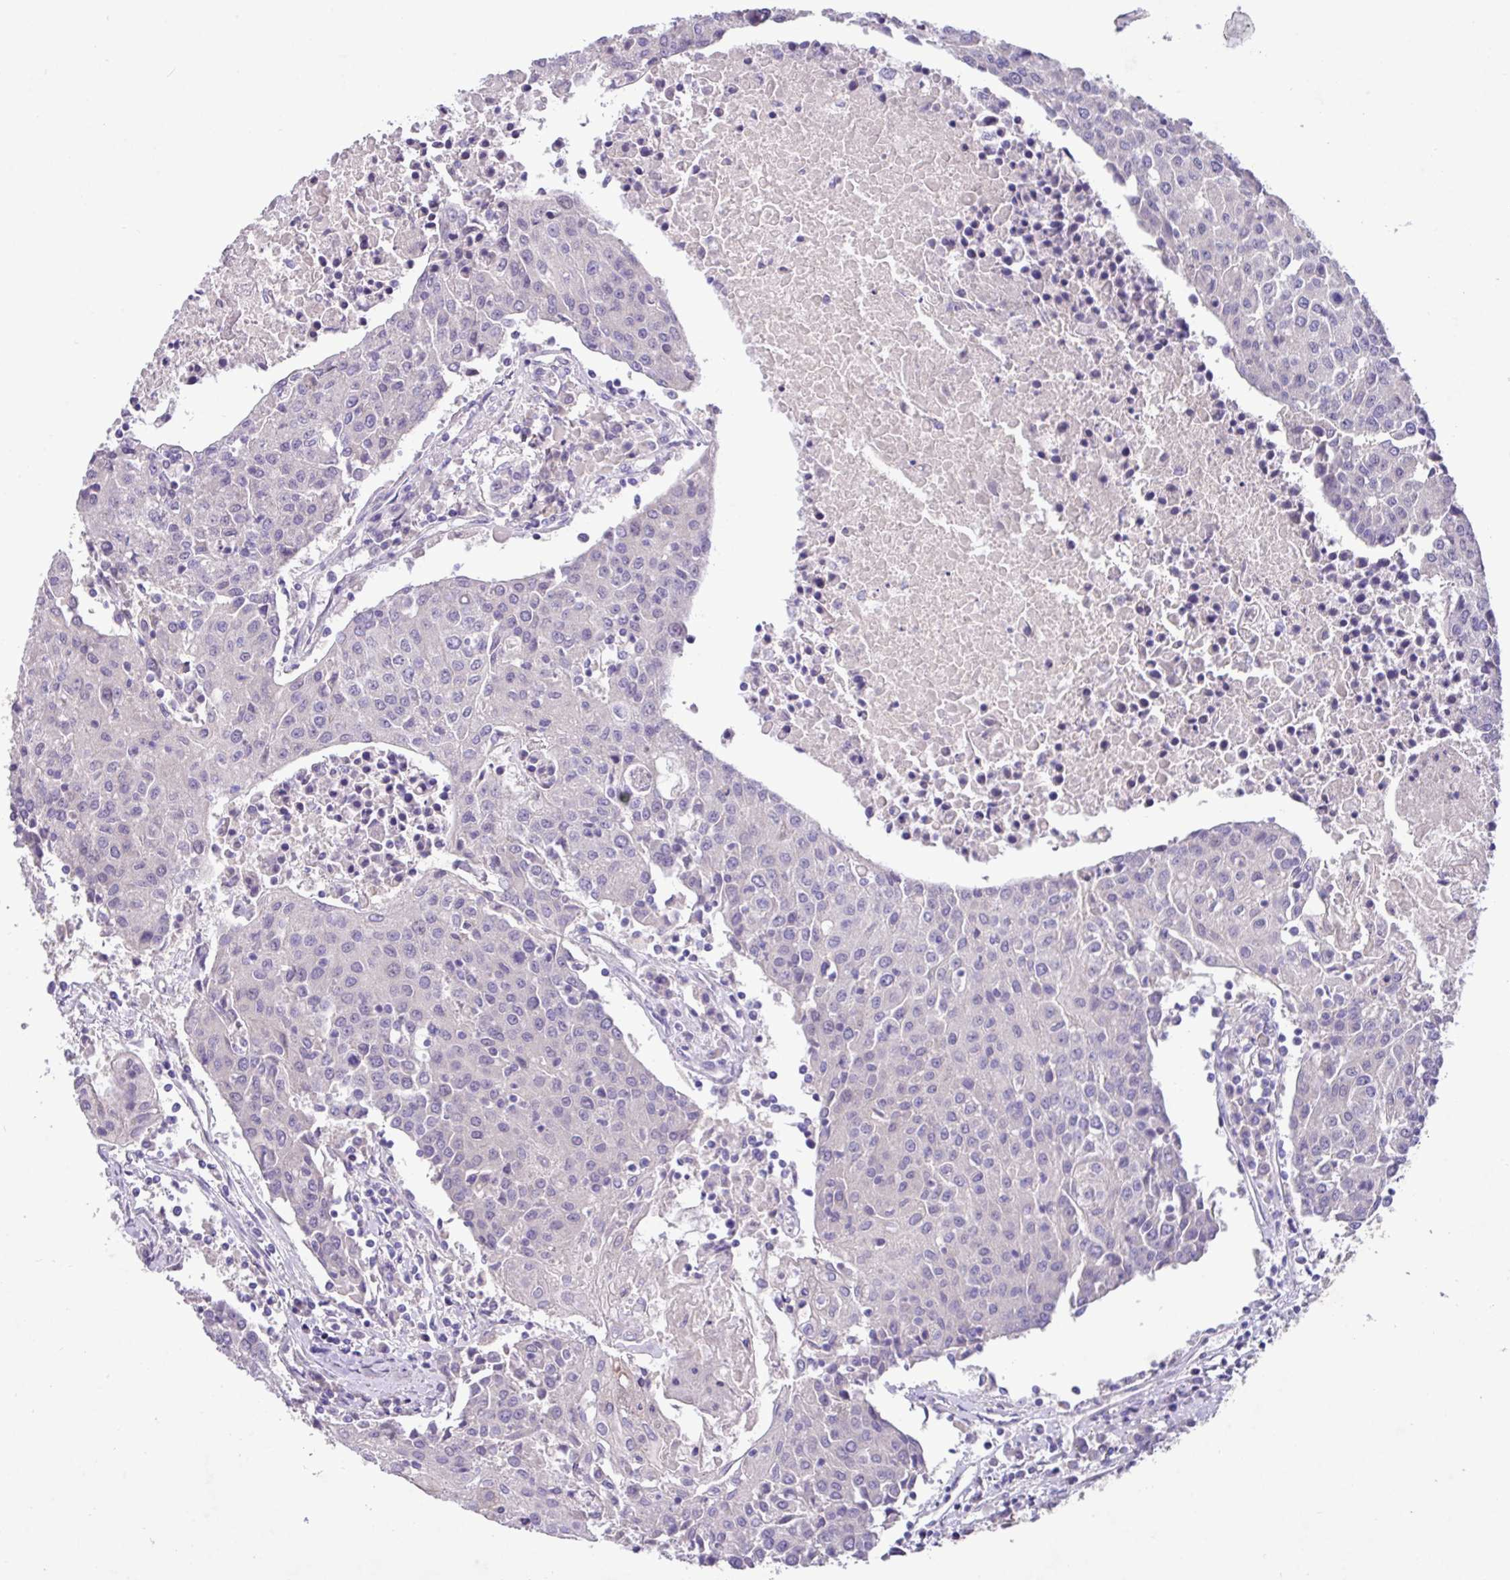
{"staining": {"intensity": "negative", "quantity": "none", "location": "none"}, "tissue": "urothelial cancer", "cell_type": "Tumor cells", "image_type": "cancer", "snomed": [{"axis": "morphology", "description": "Urothelial carcinoma, High grade"}, {"axis": "topography", "description": "Urinary bladder"}], "caption": "Urothelial carcinoma (high-grade) stained for a protein using IHC shows no expression tumor cells.", "gene": "PAX8", "patient": {"sex": "female", "age": 85}}